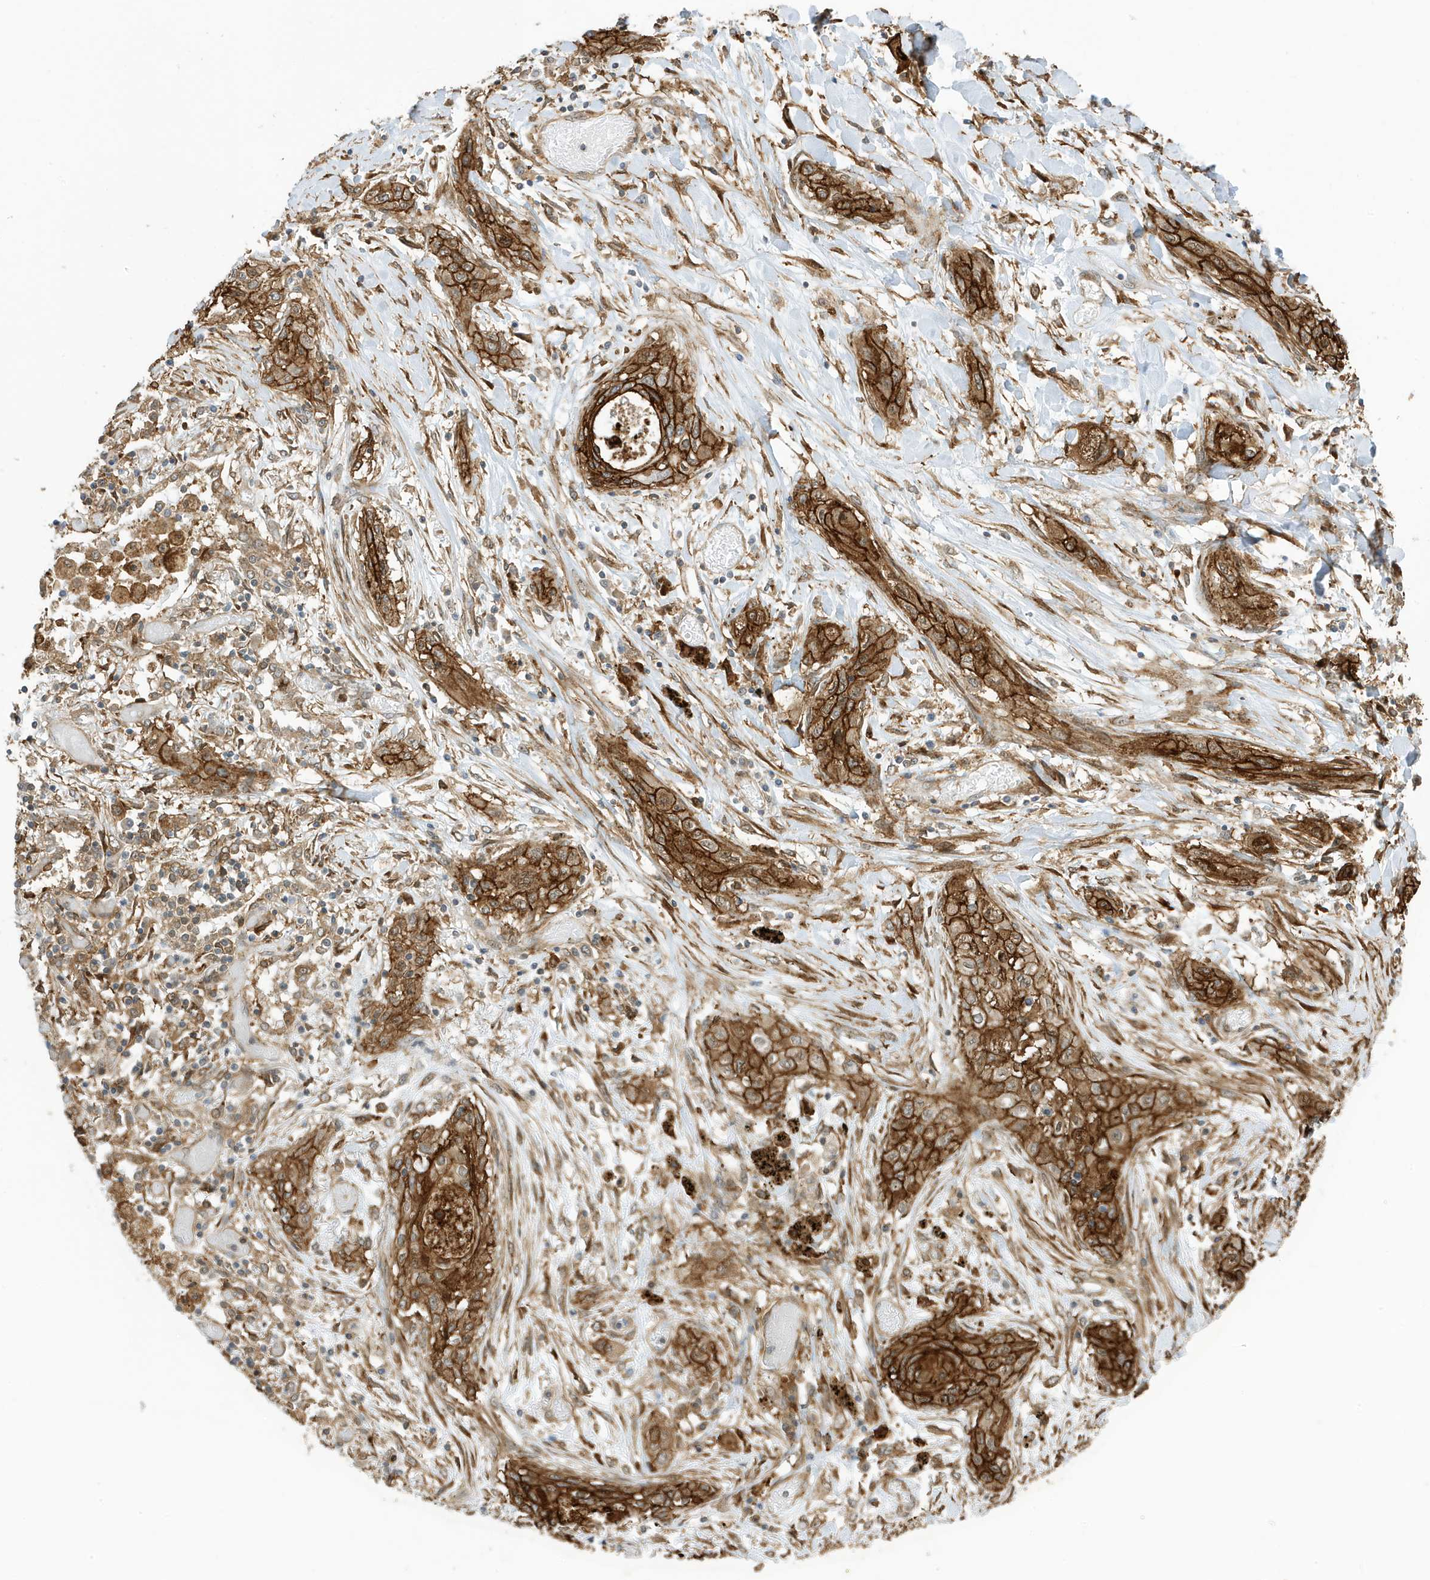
{"staining": {"intensity": "strong", "quantity": ">75%", "location": "cytoplasmic/membranous"}, "tissue": "lung cancer", "cell_type": "Tumor cells", "image_type": "cancer", "snomed": [{"axis": "morphology", "description": "Squamous cell carcinoma, NOS"}, {"axis": "topography", "description": "Lung"}], "caption": "Immunohistochemistry (IHC) of human lung cancer (squamous cell carcinoma) shows high levels of strong cytoplasmic/membranous staining in approximately >75% of tumor cells.", "gene": "CDC42EP3", "patient": {"sex": "female", "age": 47}}